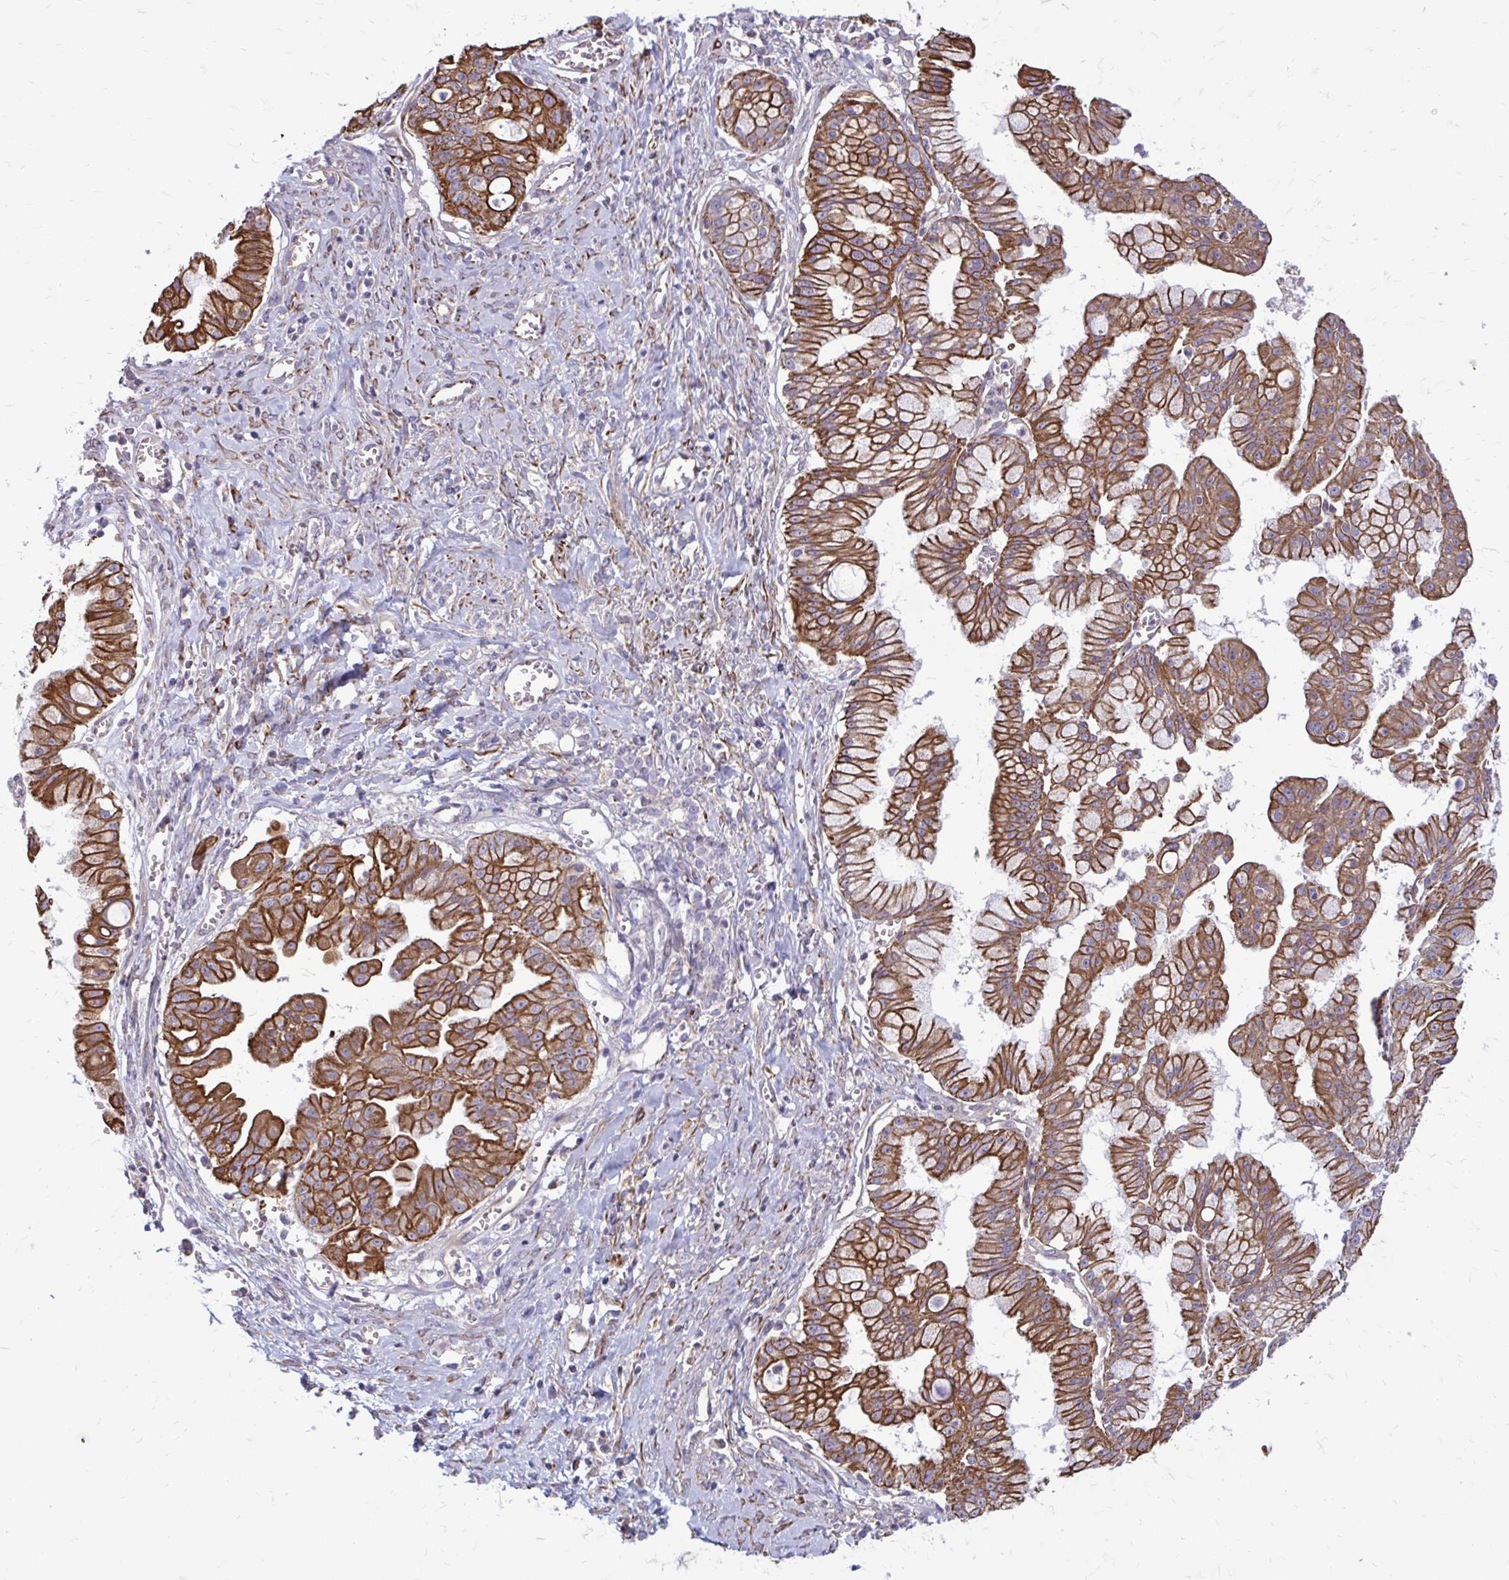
{"staining": {"intensity": "strong", "quantity": ">75%", "location": "cytoplasmic/membranous"}, "tissue": "ovarian cancer", "cell_type": "Tumor cells", "image_type": "cancer", "snomed": [{"axis": "morphology", "description": "Cystadenocarcinoma, mucinous, NOS"}, {"axis": "topography", "description": "Ovary"}], "caption": "Ovarian cancer (mucinous cystadenocarcinoma) tissue reveals strong cytoplasmic/membranous positivity in about >75% of tumor cells (brown staining indicates protein expression, while blue staining denotes nuclei).", "gene": "FAP", "patient": {"sex": "female", "age": 70}}